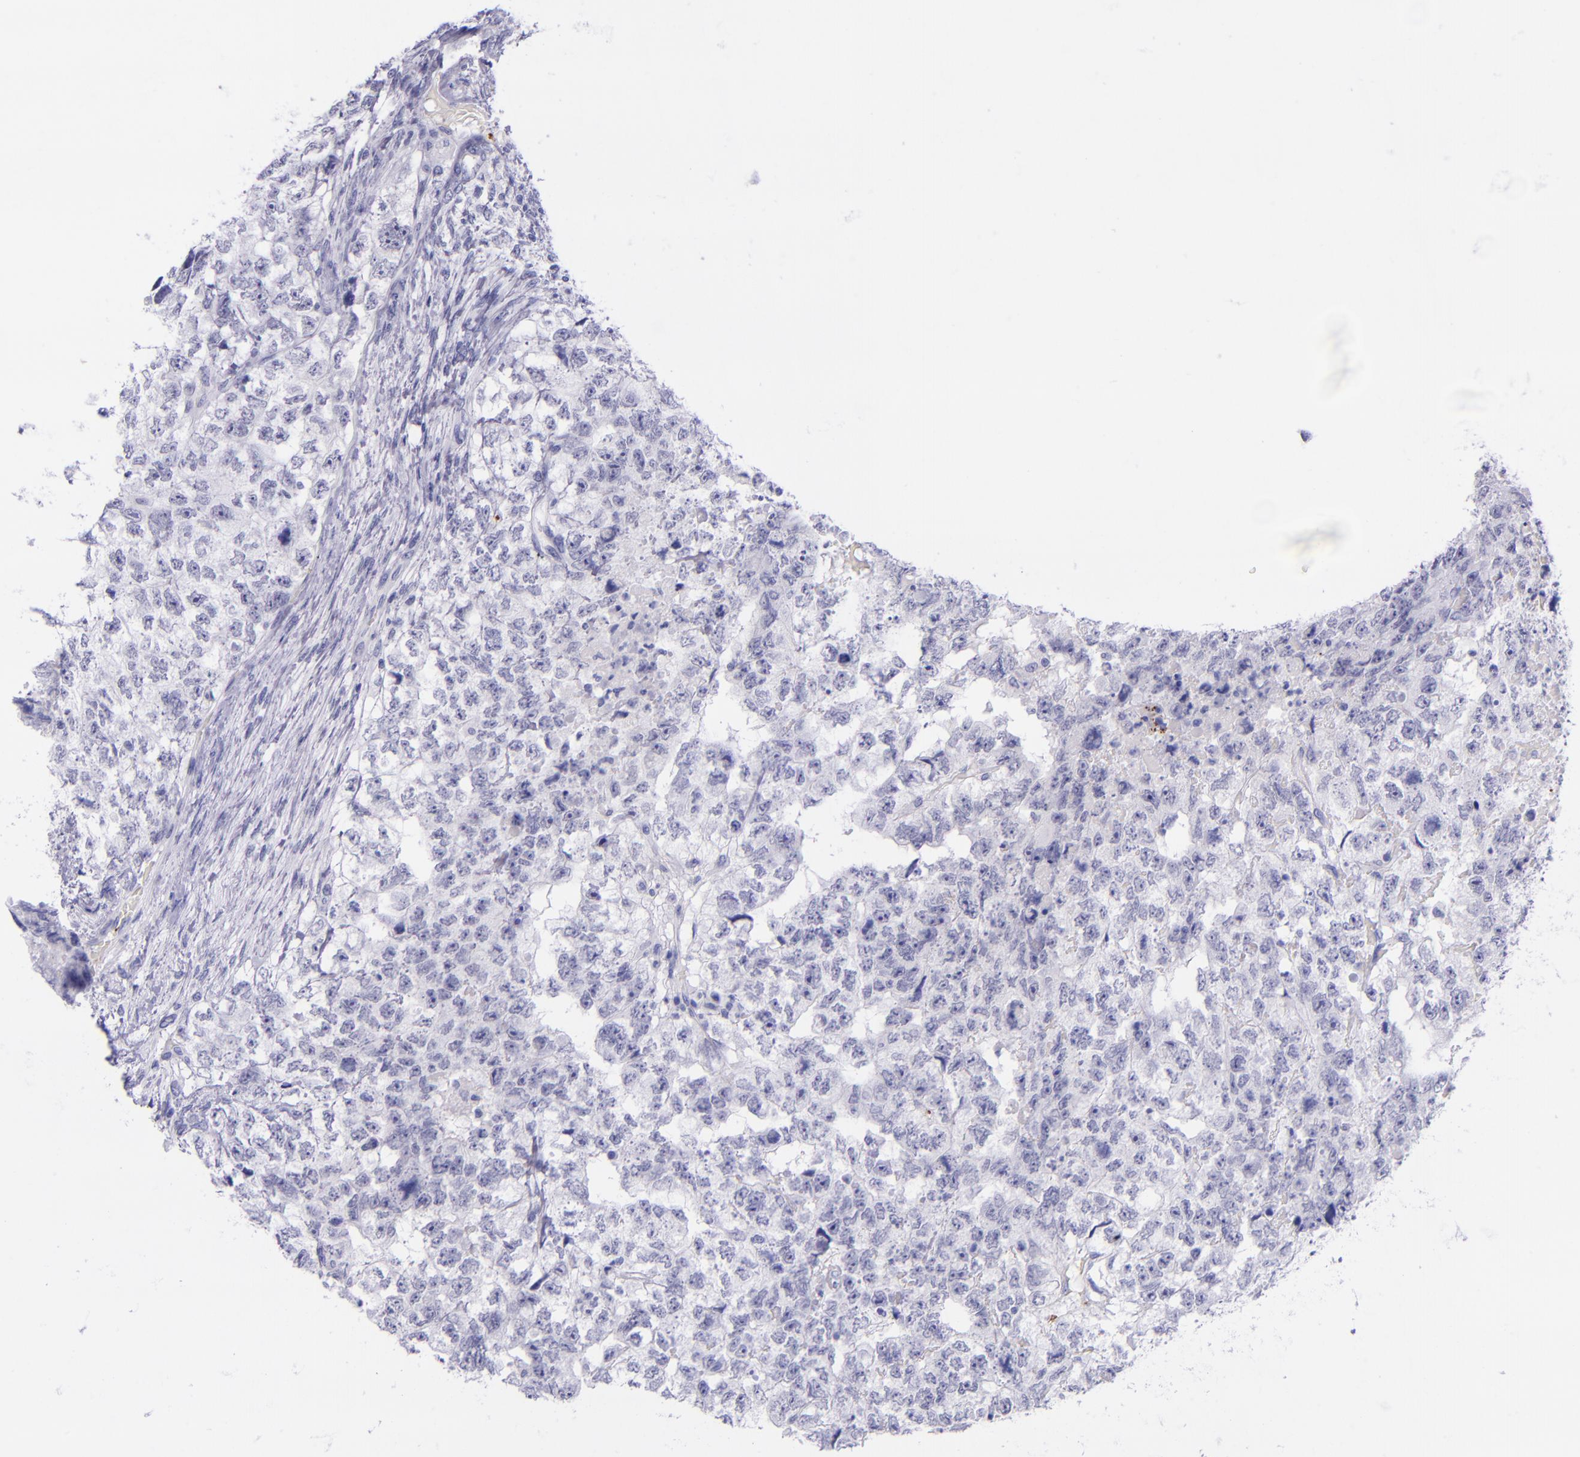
{"staining": {"intensity": "negative", "quantity": "none", "location": "none"}, "tissue": "testis cancer", "cell_type": "Tumor cells", "image_type": "cancer", "snomed": [{"axis": "morphology", "description": "Carcinoma, Embryonal, NOS"}, {"axis": "topography", "description": "Testis"}], "caption": "The immunohistochemistry (IHC) photomicrograph has no significant expression in tumor cells of testis cancer (embryonal carcinoma) tissue. (DAB (3,3'-diaminobenzidine) IHC, high magnification).", "gene": "SELE", "patient": {"sex": "male", "age": 36}}